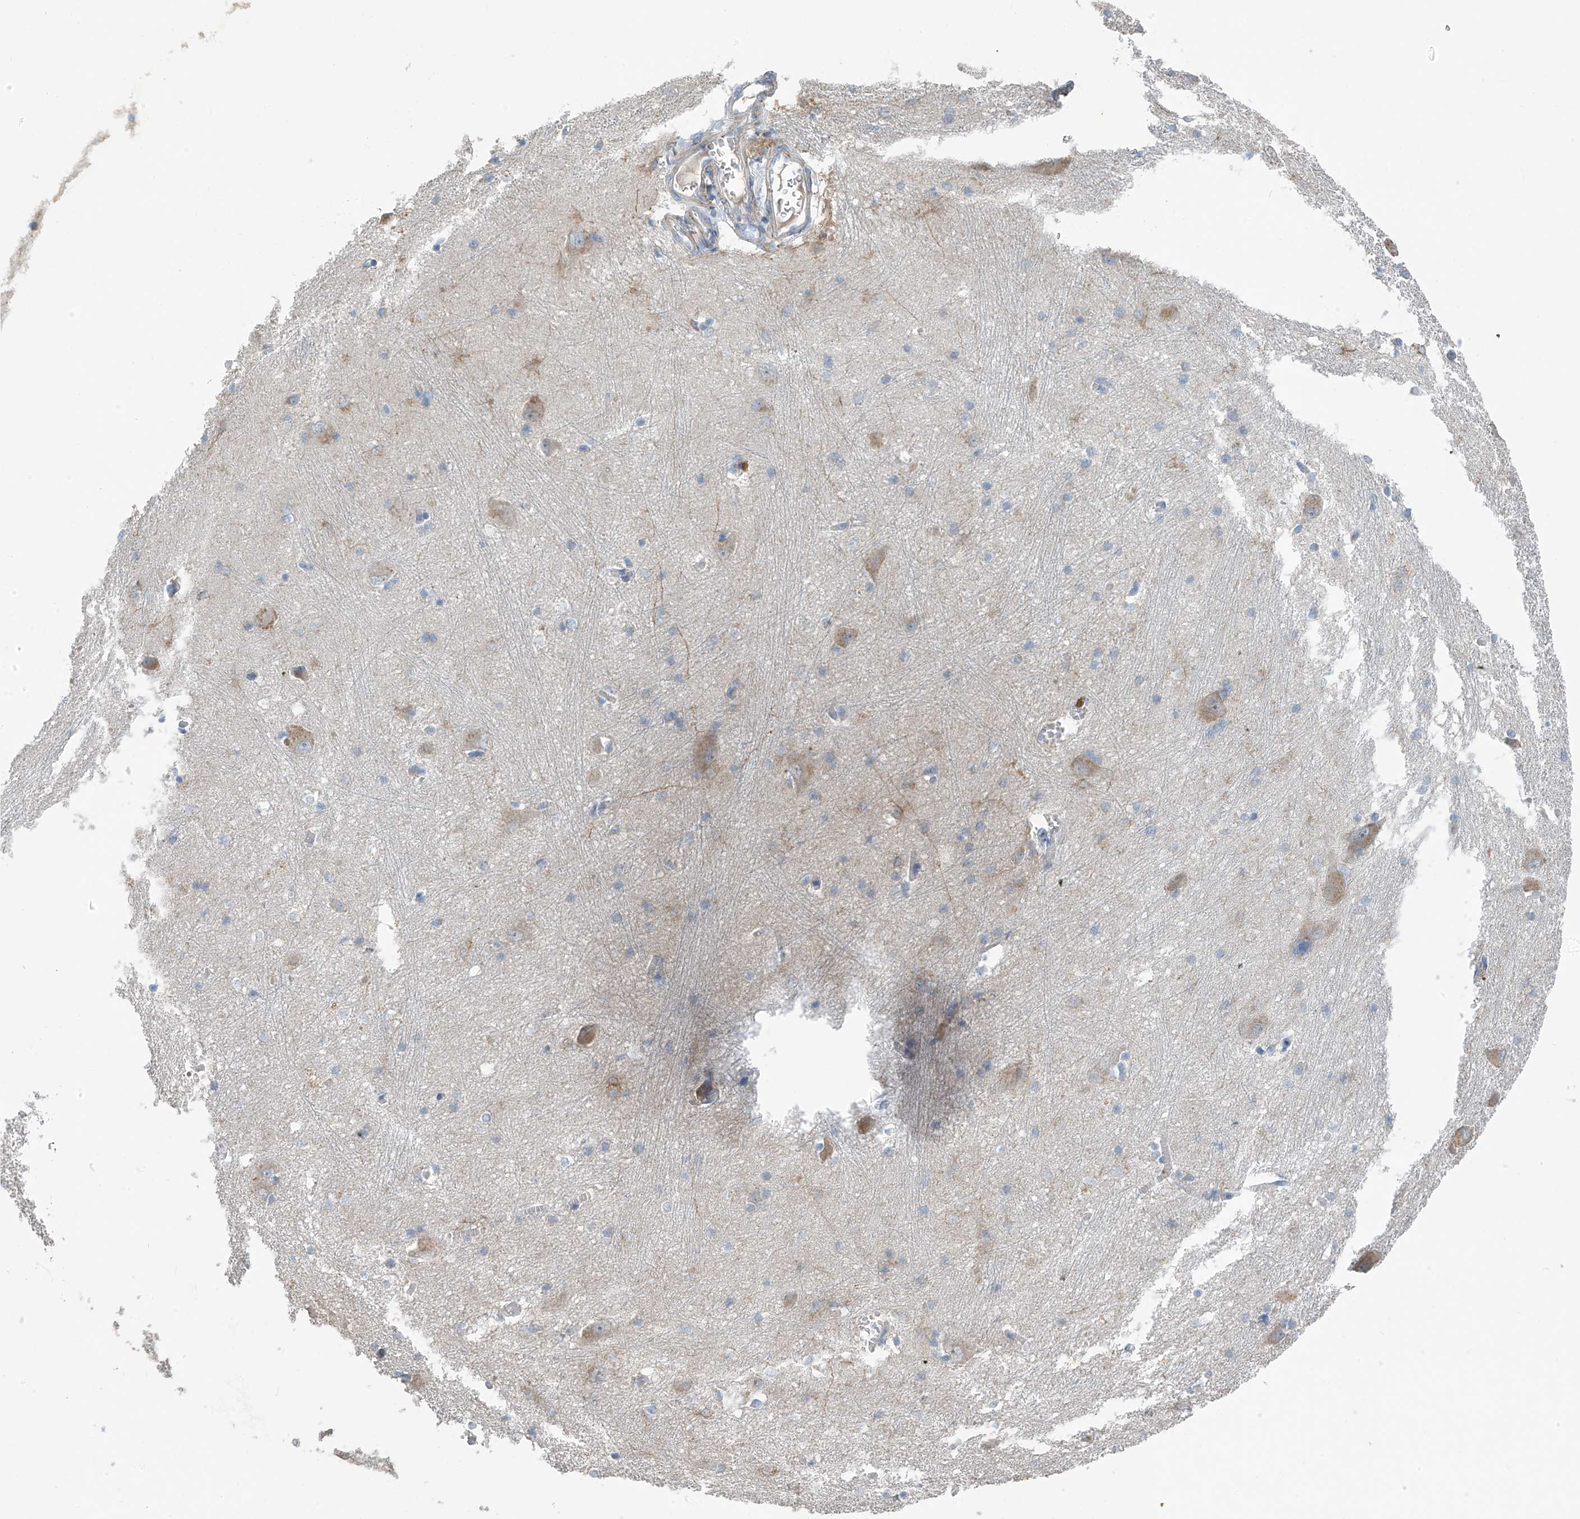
{"staining": {"intensity": "weak", "quantity": "<25%", "location": "cytoplasmic/membranous"}, "tissue": "caudate", "cell_type": "Glial cells", "image_type": "normal", "snomed": [{"axis": "morphology", "description": "Normal tissue, NOS"}, {"axis": "topography", "description": "Lateral ventricle wall"}], "caption": "High power microscopy micrograph of an IHC micrograph of normal caudate, revealing no significant staining in glial cells.", "gene": "GALNTL6", "patient": {"sex": "male", "age": 37}}